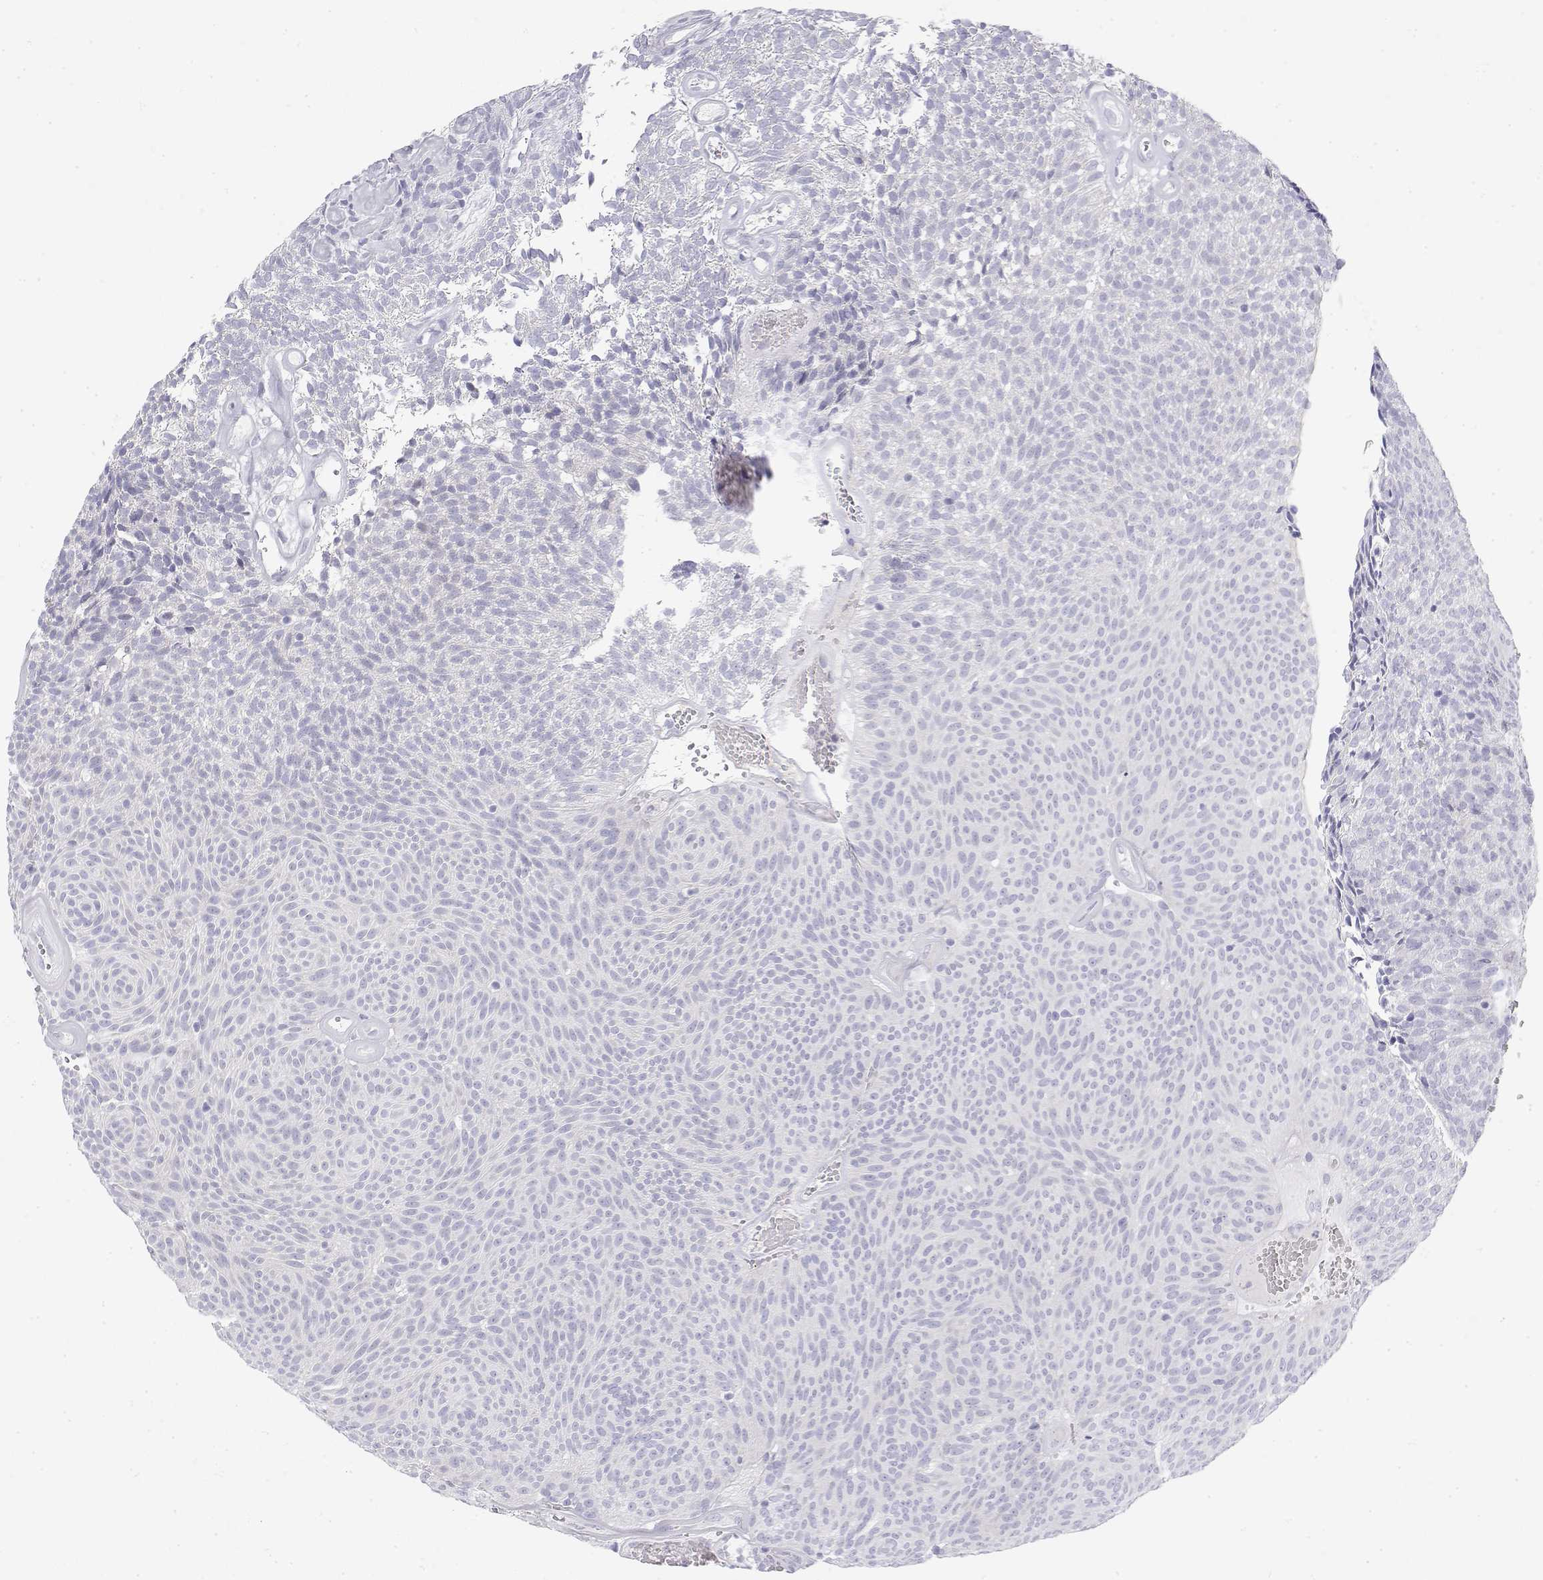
{"staining": {"intensity": "negative", "quantity": "none", "location": "none"}, "tissue": "urothelial cancer", "cell_type": "Tumor cells", "image_type": "cancer", "snomed": [{"axis": "morphology", "description": "Urothelial carcinoma, Low grade"}, {"axis": "topography", "description": "Urinary bladder"}], "caption": "Immunohistochemistry histopathology image of human urothelial cancer stained for a protein (brown), which shows no expression in tumor cells.", "gene": "MISP", "patient": {"sex": "male", "age": 77}}